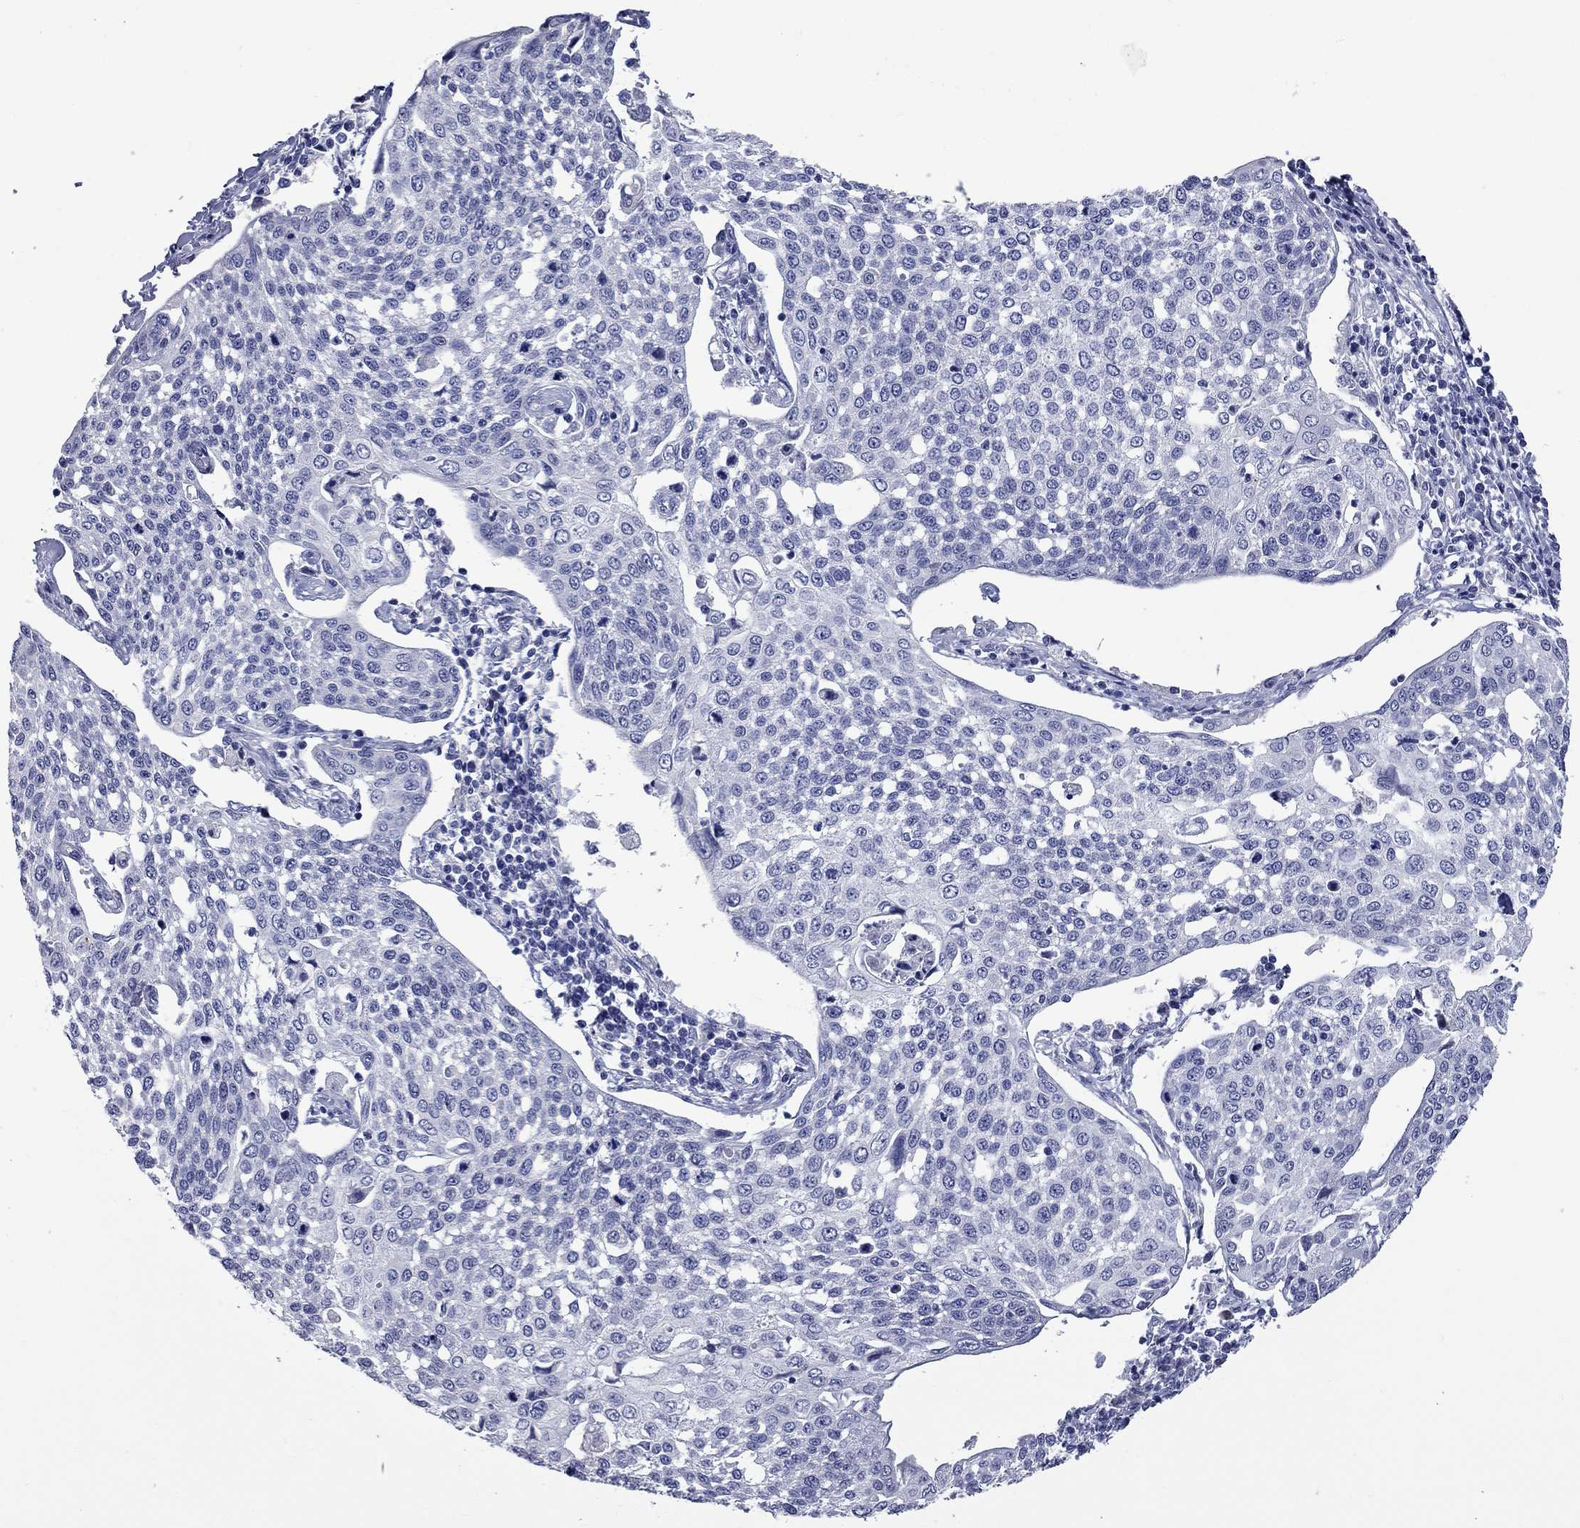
{"staining": {"intensity": "negative", "quantity": "none", "location": "none"}, "tissue": "cervical cancer", "cell_type": "Tumor cells", "image_type": "cancer", "snomed": [{"axis": "morphology", "description": "Squamous cell carcinoma, NOS"}, {"axis": "topography", "description": "Cervix"}], "caption": "The photomicrograph reveals no staining of tumor cells in cervical squamous cell carcinoma.", "gene": "UNC119B", "patient": {"sex": "female", "age": 34}}